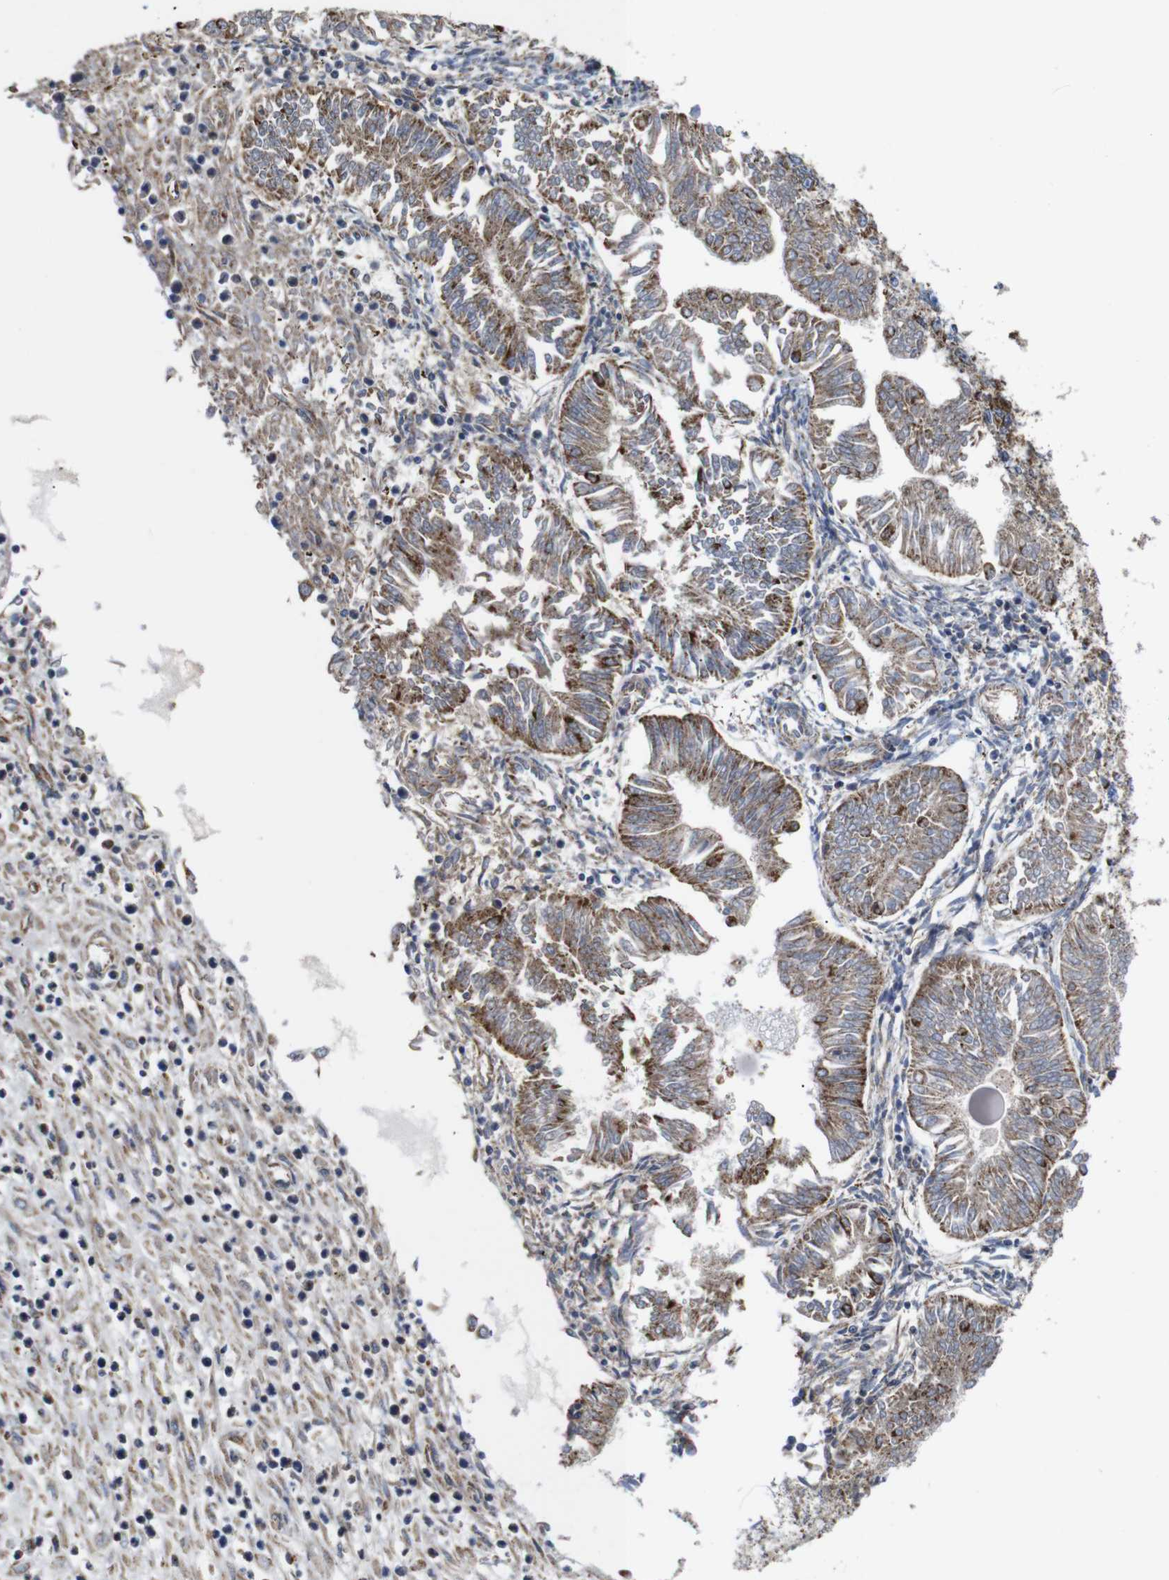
{"staining": {"intensity": "moderate", "quantity": ">75%", "location": "cytoplasmic/membranous"}, "tissue": "endometrial cancer", "cell_type": "Tumor cells", "image_type": "cancer", "snomed": [{"axis": "morphology", "description": "Adenocarcinoma, NOS"}, {"axis": "topography", "description": "Endometrium"}], "caption": "Moderate cytoplasmic/membranous protein expression is identified in approximately >75% of tumor cells in endometrial cancer. The staining was performed using DAB, with brown indicating positive protein expression. Nuclei are stained blue with hematoxylin.", "gene": "FAM171B", "patient": {"sex": "female", "age": 53}}